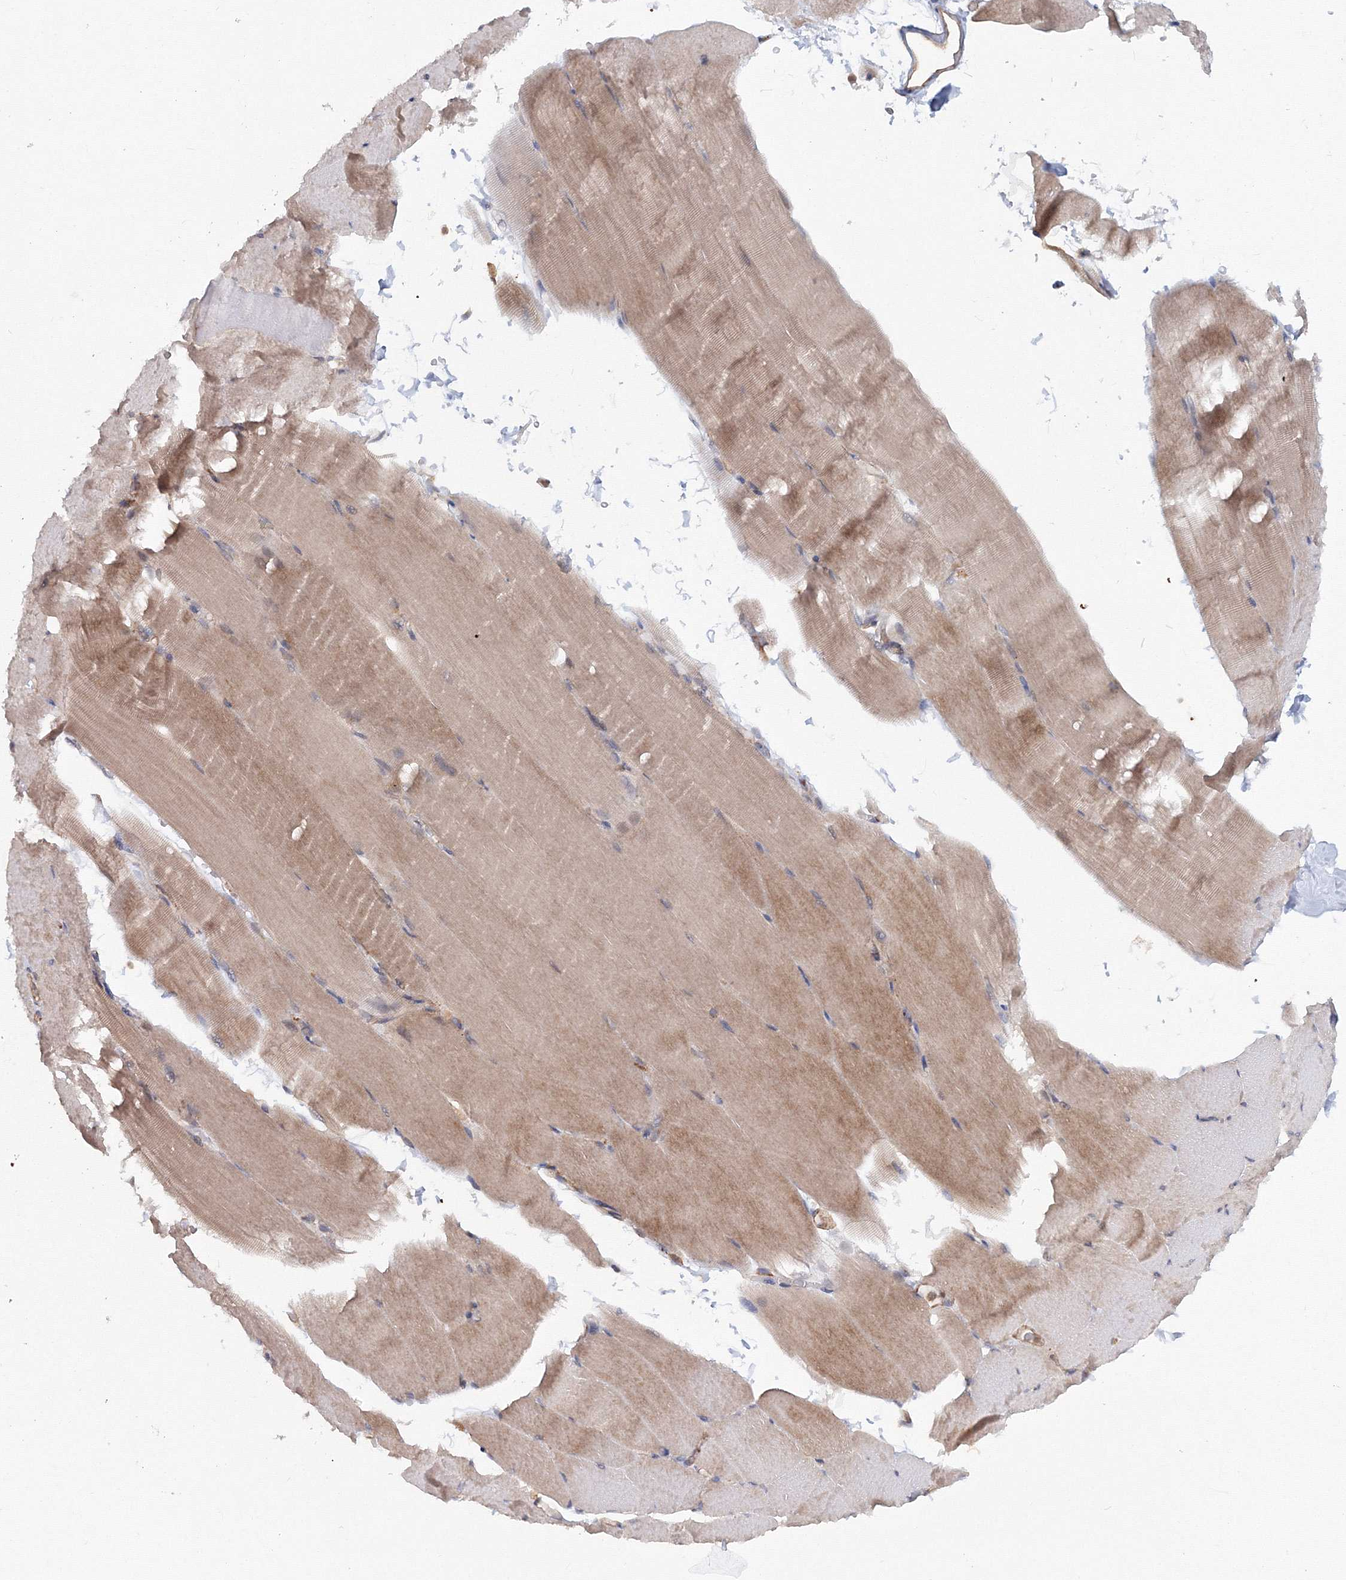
{"staining": {"intensity": "weak", "quantity": "25%-75%", "location": "cytoplasmic/membranous"}, "tissue": "skeletal muscle", "cell_type": "Myocytes", "image_type": "normal", "snomed": [{"axis": "morphology", "description": "Normal tissue, NOS"}, {"axis": "topography", "description": "Skeletal muscle"}, {"axis": "topography", "description": "Parathyroid gland"}], "caption": "Human skeletal muscle stained for a protein (brown) demonstrates weak cytoplasmic/membranous positive positivity in approximately 25%-75% of myocytes.", "gene": "EXOC1", "patient": {"sex": "female", "age": 37}}